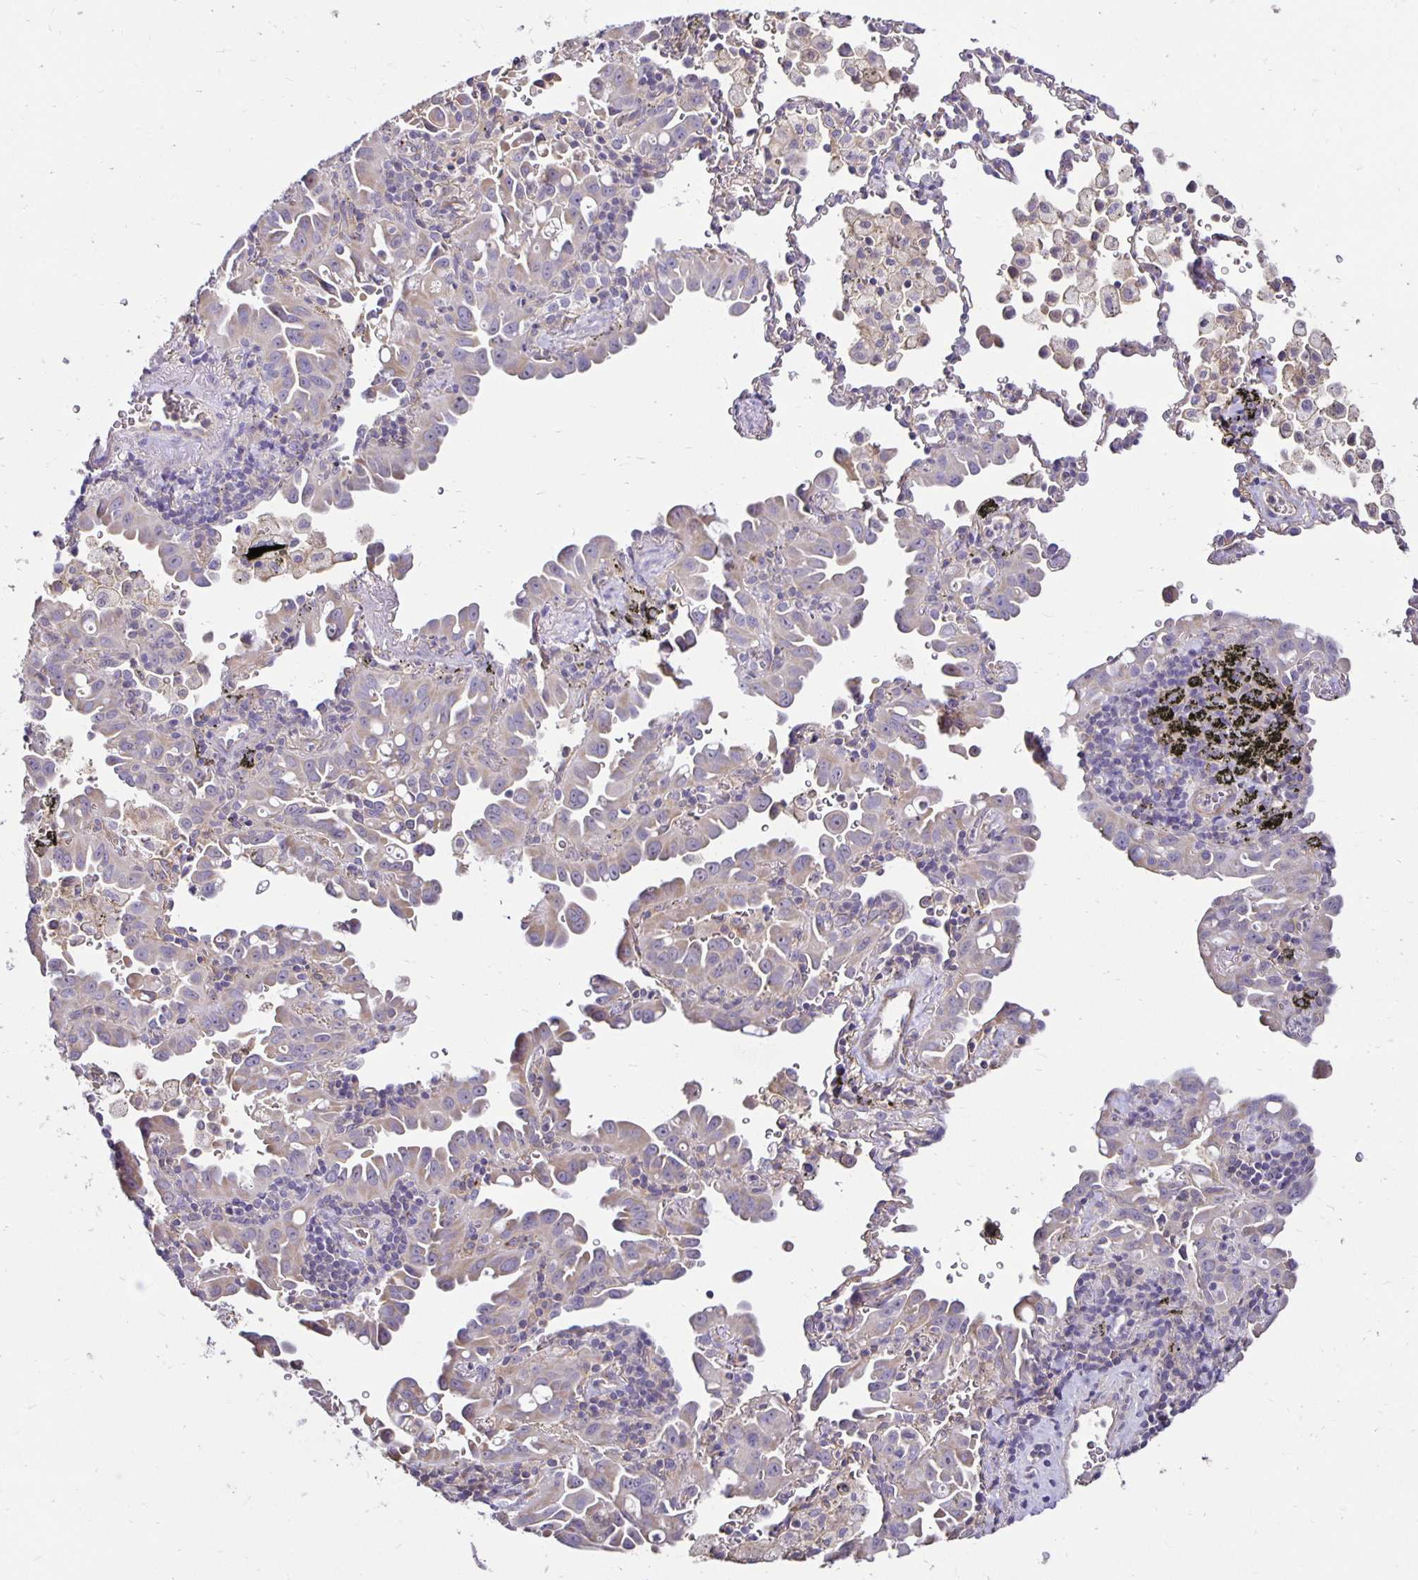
{"staining": {"intensity": "weak", "quantity": "<25%", "location": "cytoplasmic/membranous"}, "tissue": "lung cancer", "cell_type": "Tumor cells", "image_type": "cancer", "snomed": [{"axis": "morphology", "description": "Adenocarcinoma, NOS"}, {"axis": "topography", "description": "Lung"}], "caption": "Tumor cells show no significant expression in adenocarcinoma (lung). (Stains: DAB immunohistochemistry with hematoxylin counter stain, Microscopy: brightfield microscopy at high magnification).", "gene": "PNPLA3", "patient": {"sex": "male", "age": 68}}